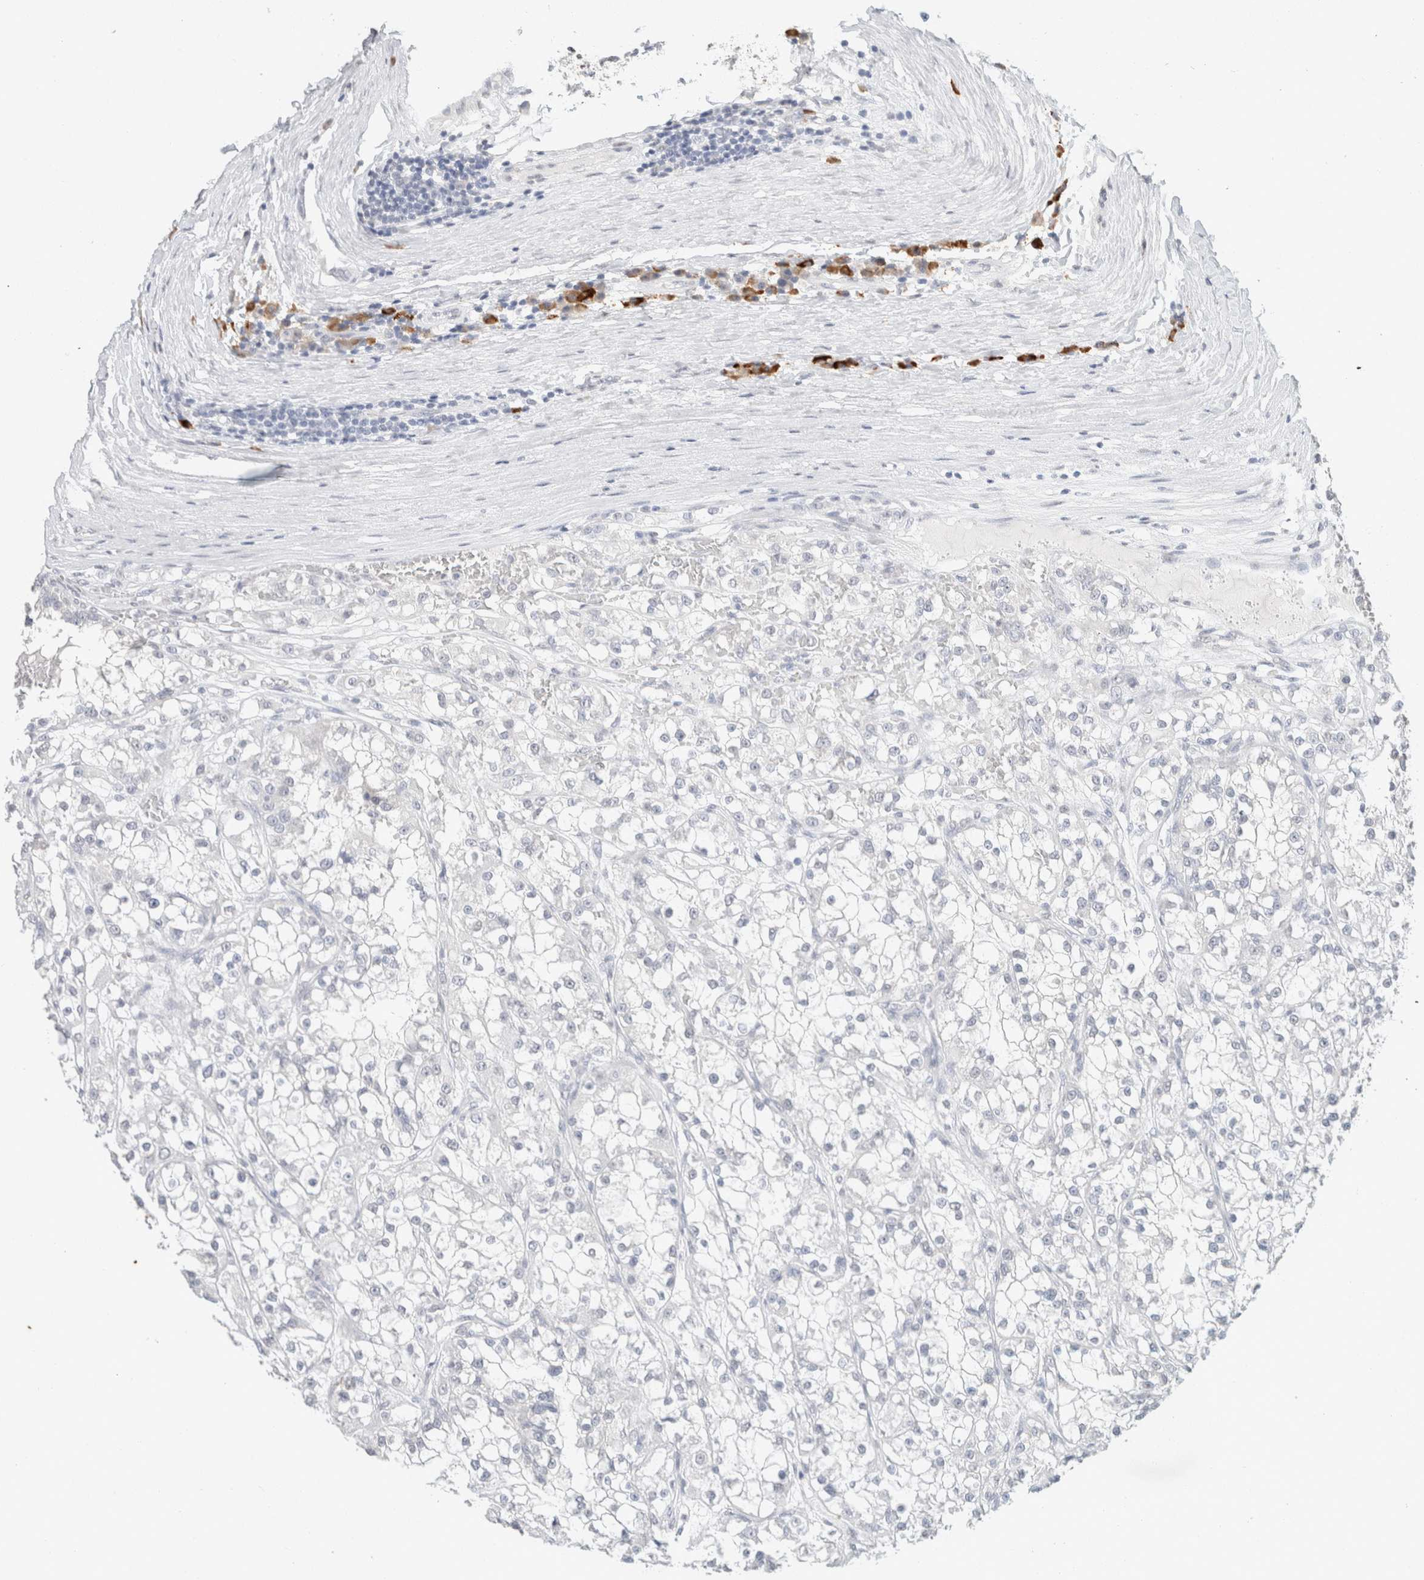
{"staining": {"intensity": "negative", "quantity": "none", "location": "none"}, "tissue": "renal cancer", "cell_type": "Tumor cells", "image_type": "cancer", "snomed": [{"axis": "morphology", "description": "Adenocarcinoma, NOS"}, {"axis": "topography", "description": "Kidney"}], "caption": "Immunohistochemistry (IHC) image of neoplastic tissue: renal adenocarcinoma stained with DAB displays no significant protein expression in tumor cells.", "gene": "CD80", "patient": {"sex": "female", "age": 52}}